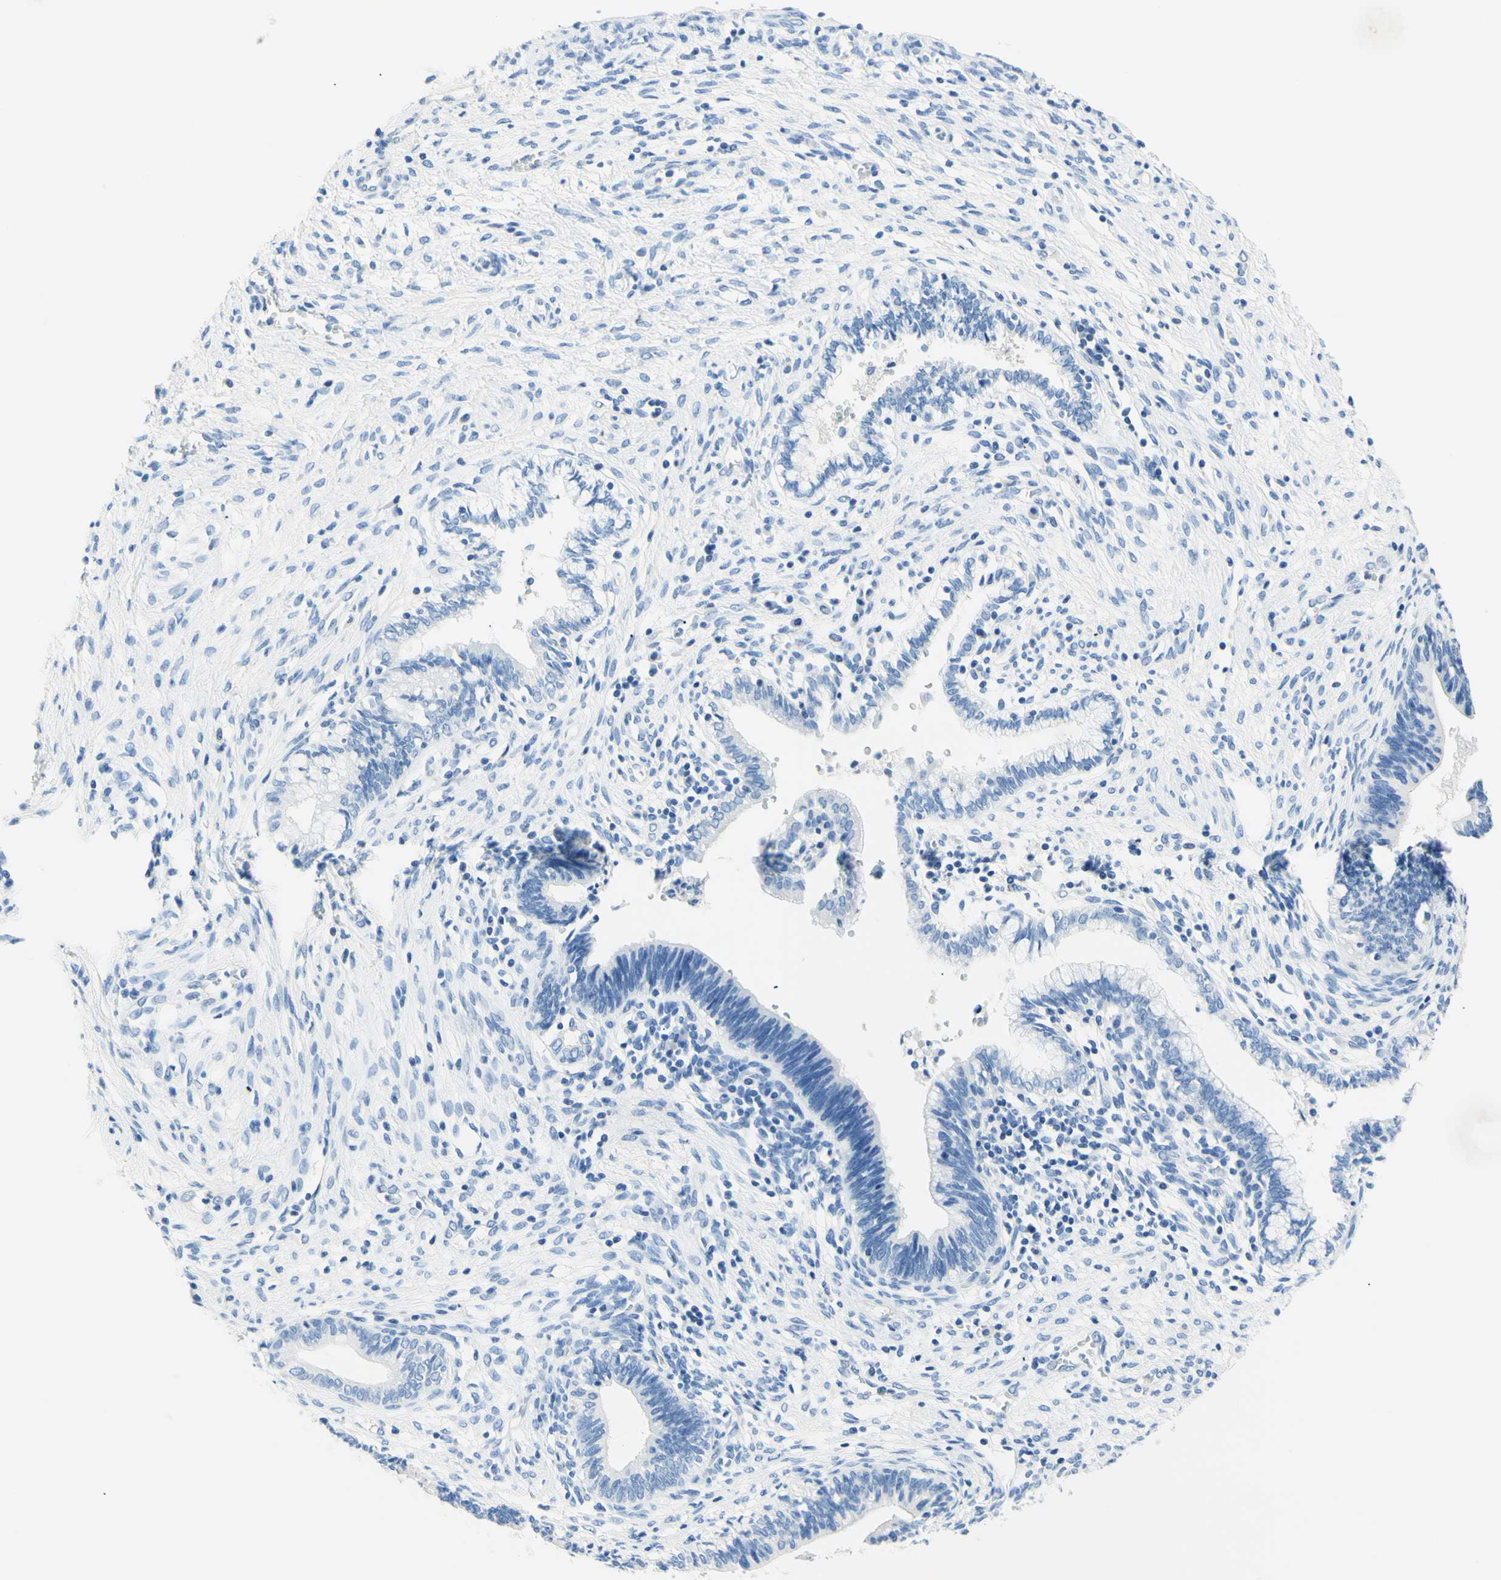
{"staining": {"intensity": "negative", "quantity": "none", "location": "none"}, "tissue": "cervical cancer", "cell_type": "Tumor cells", "image_type": "cancer", "snomed": [{"axis": "morphology", "description": "Adenocarcinoma, NOS"}, {"axis": "topography", "description": "Cervix"}], "caption": "IHC micrograph of cervical cancer (adenocarcinoma) stained for a protein (brown), which shows no staining in tumor cells.", "gene": "HPCA", "patient": {"sex": "female", "age": 44}}